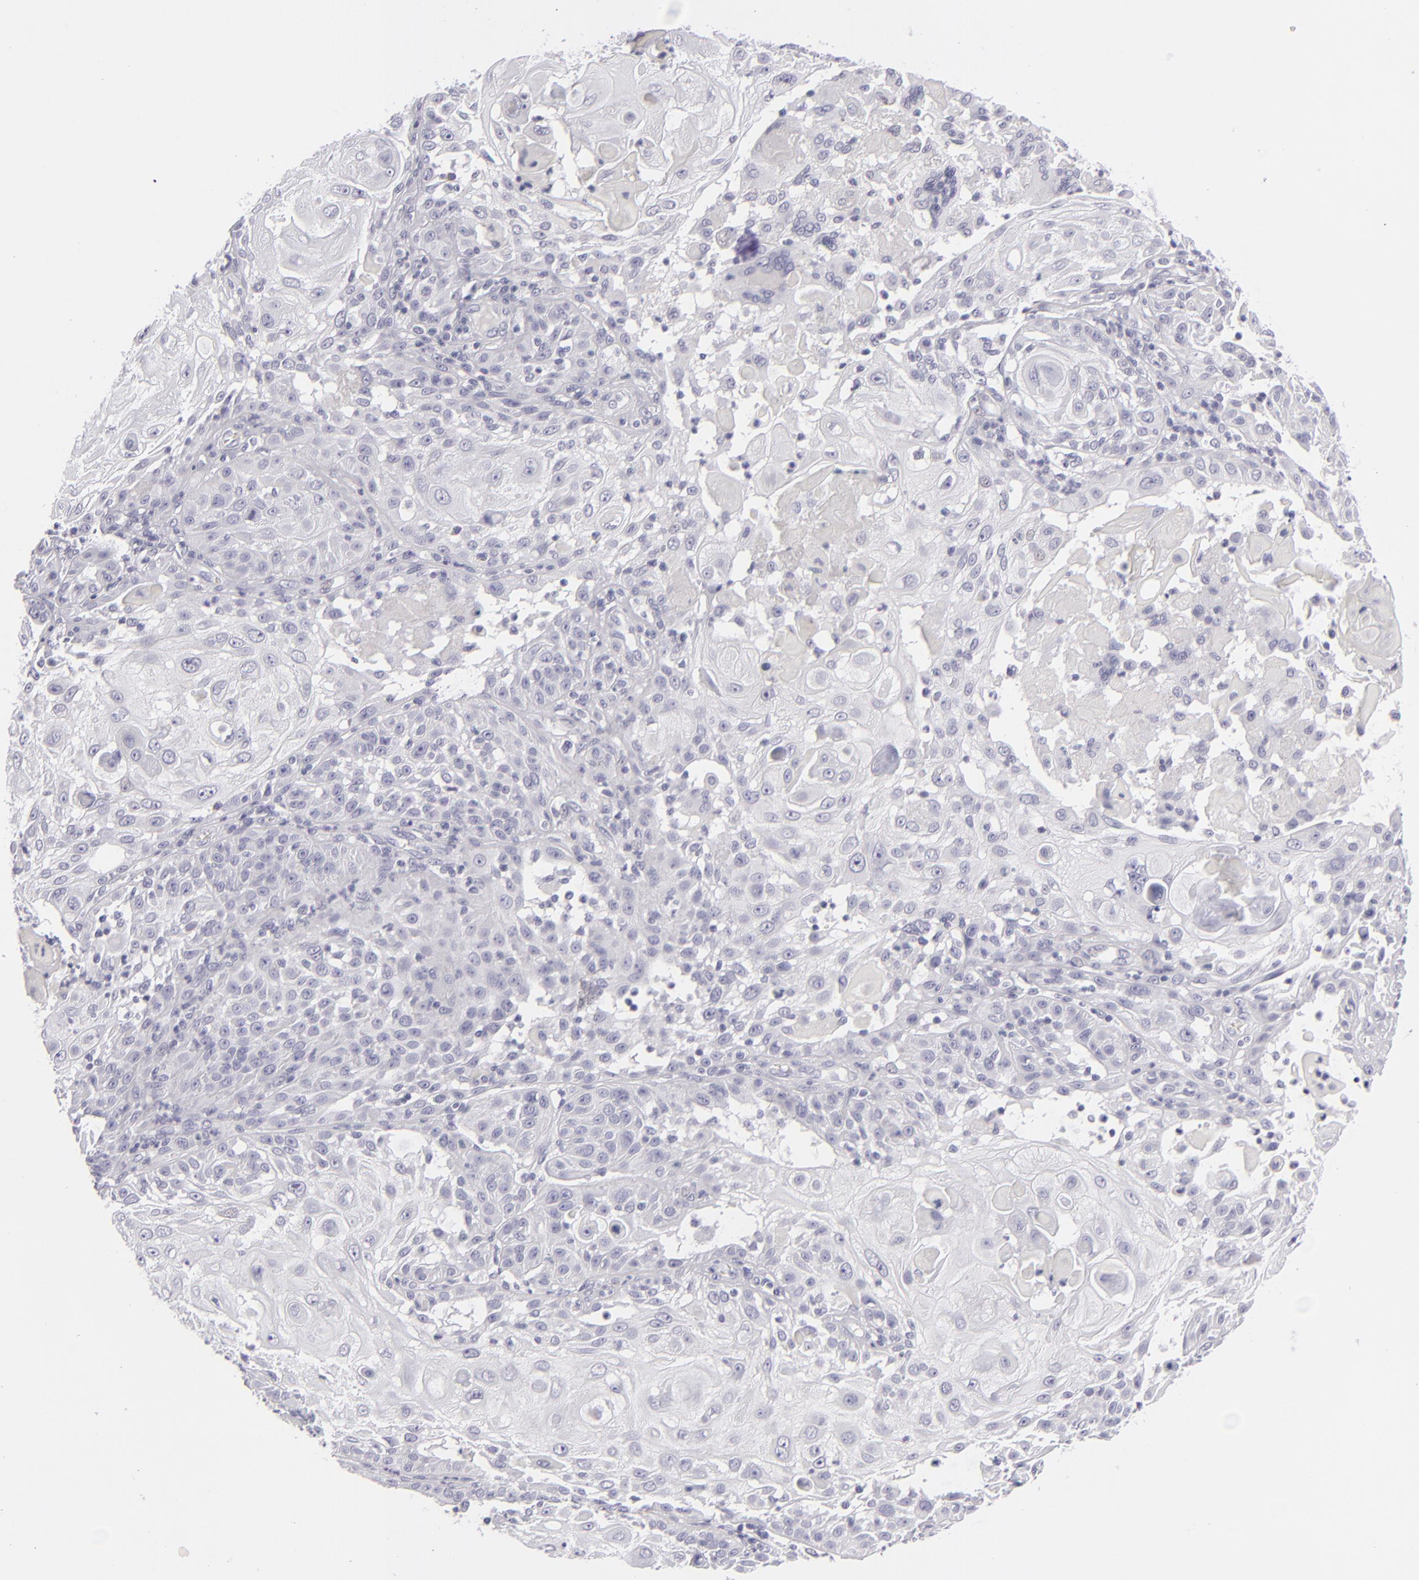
{"staining": {"intensity": "negative", "quantity": "none", "location": "none"}, "tissue": "skin cancer", "cell_type": "Tumor cells", "image_type": "cancer", "snomed": [{"axis": "morphology", "description": "Squamous cell carcinoma, NOS"}, {"axis": "topography", "description": "Skin"}], "caption": "Tumor cells show no significant protein positivity in skin cancer.", "gene": "VIL1", "patient": {"sex": "female", "age": 89}}